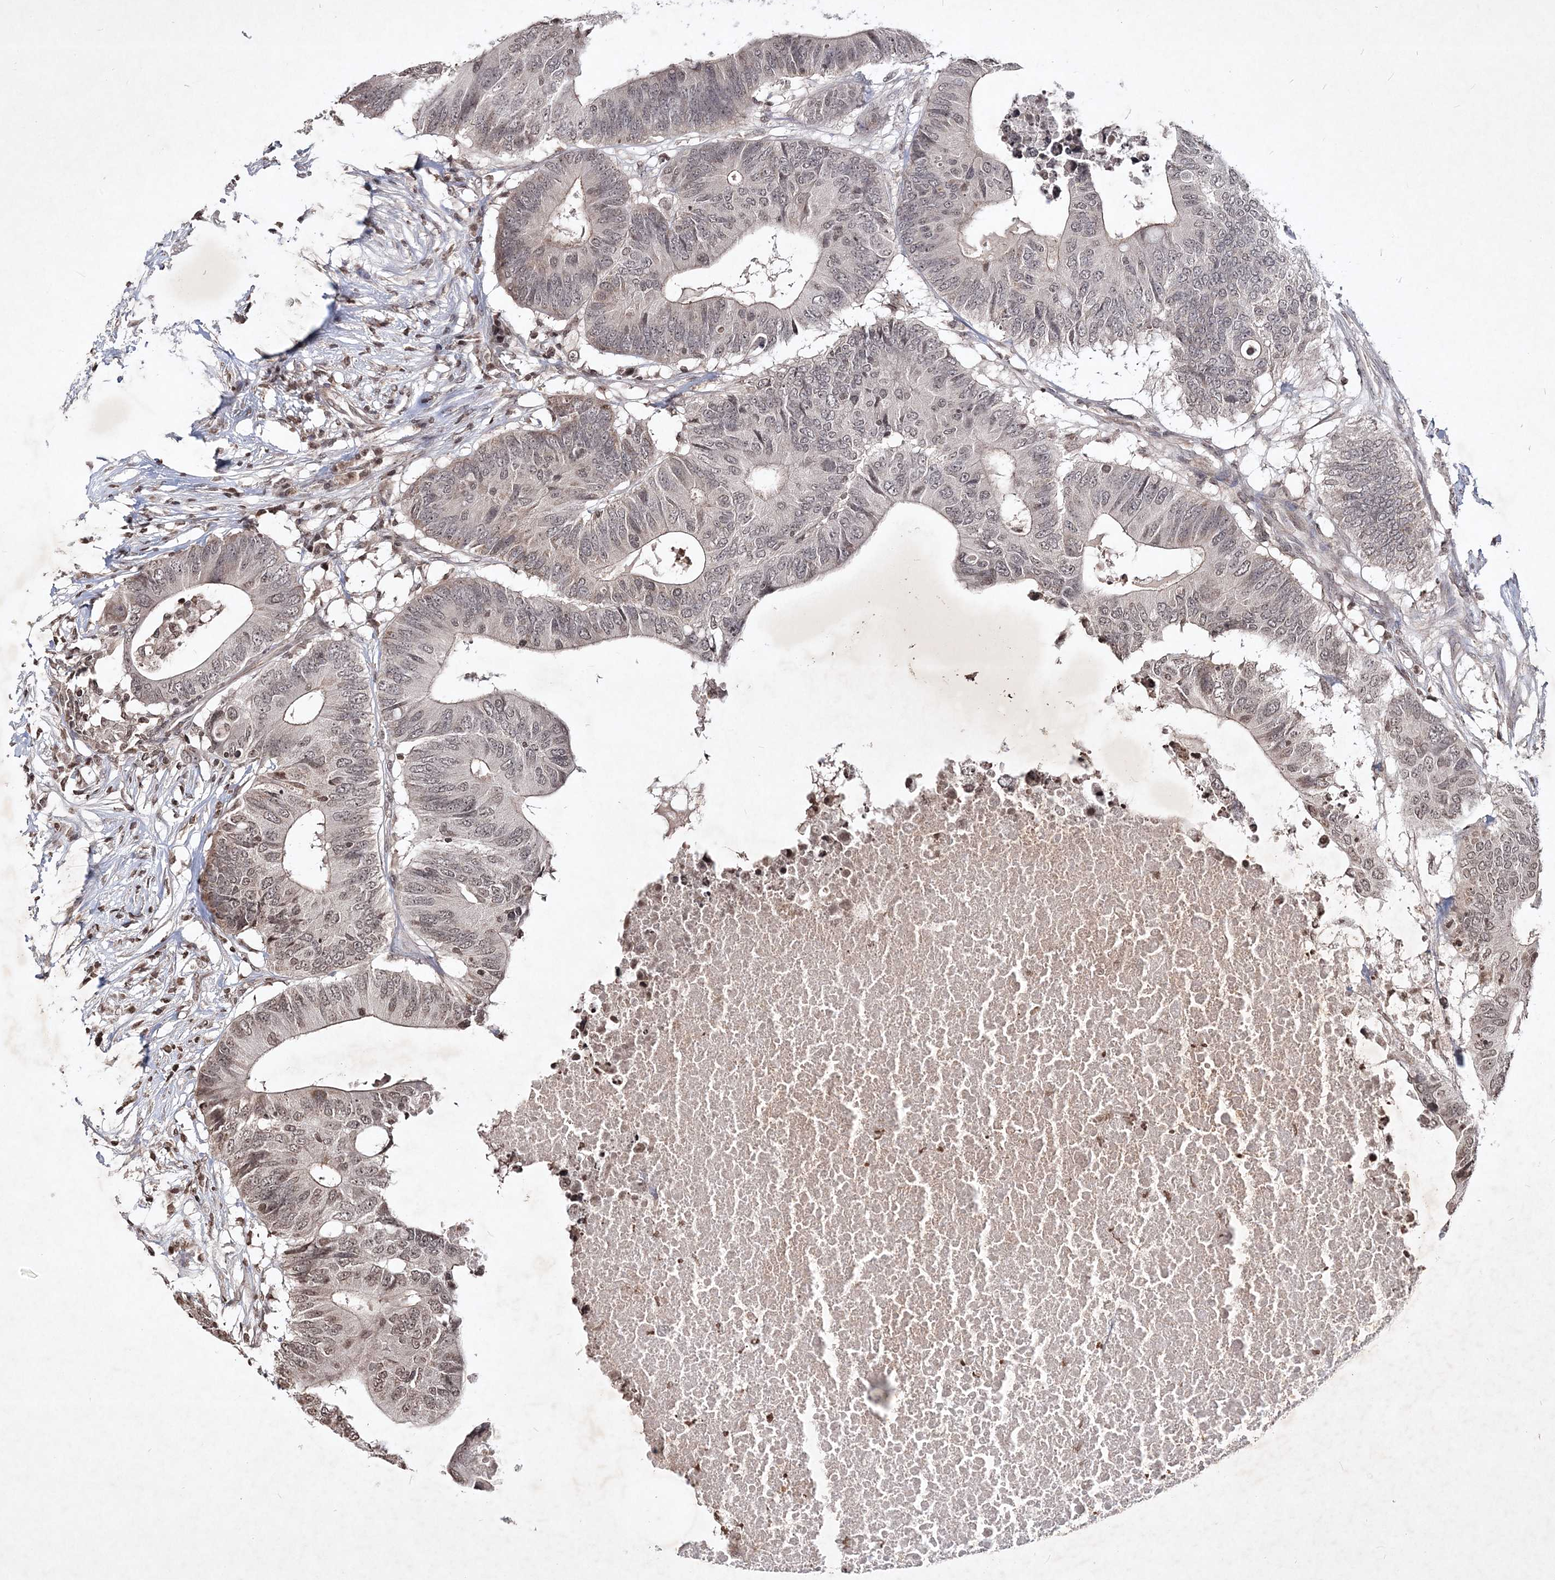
{"staining": {"intensity": "weak", "quantity": "25%-75%", "location": "nuclear"}, "tissue": "colorectal cancer", "cell_type": "Tumor cells", "image_type": "cancer", "snomed": [{"axis": "morphology", "description": "Adenocarcinoma, NOS"}, {"axis": "topography", "description": "Colon"}], "caption": "Adenocarcinoma (colorectal) tissue reveals weak nuclear staining in approximately 25%-75% of tumor cells (Brightfield microscopy of DAB IHC at high magnification).", "gene": "SOWAHB", "patient": {"sex": "male", "age": 71}}